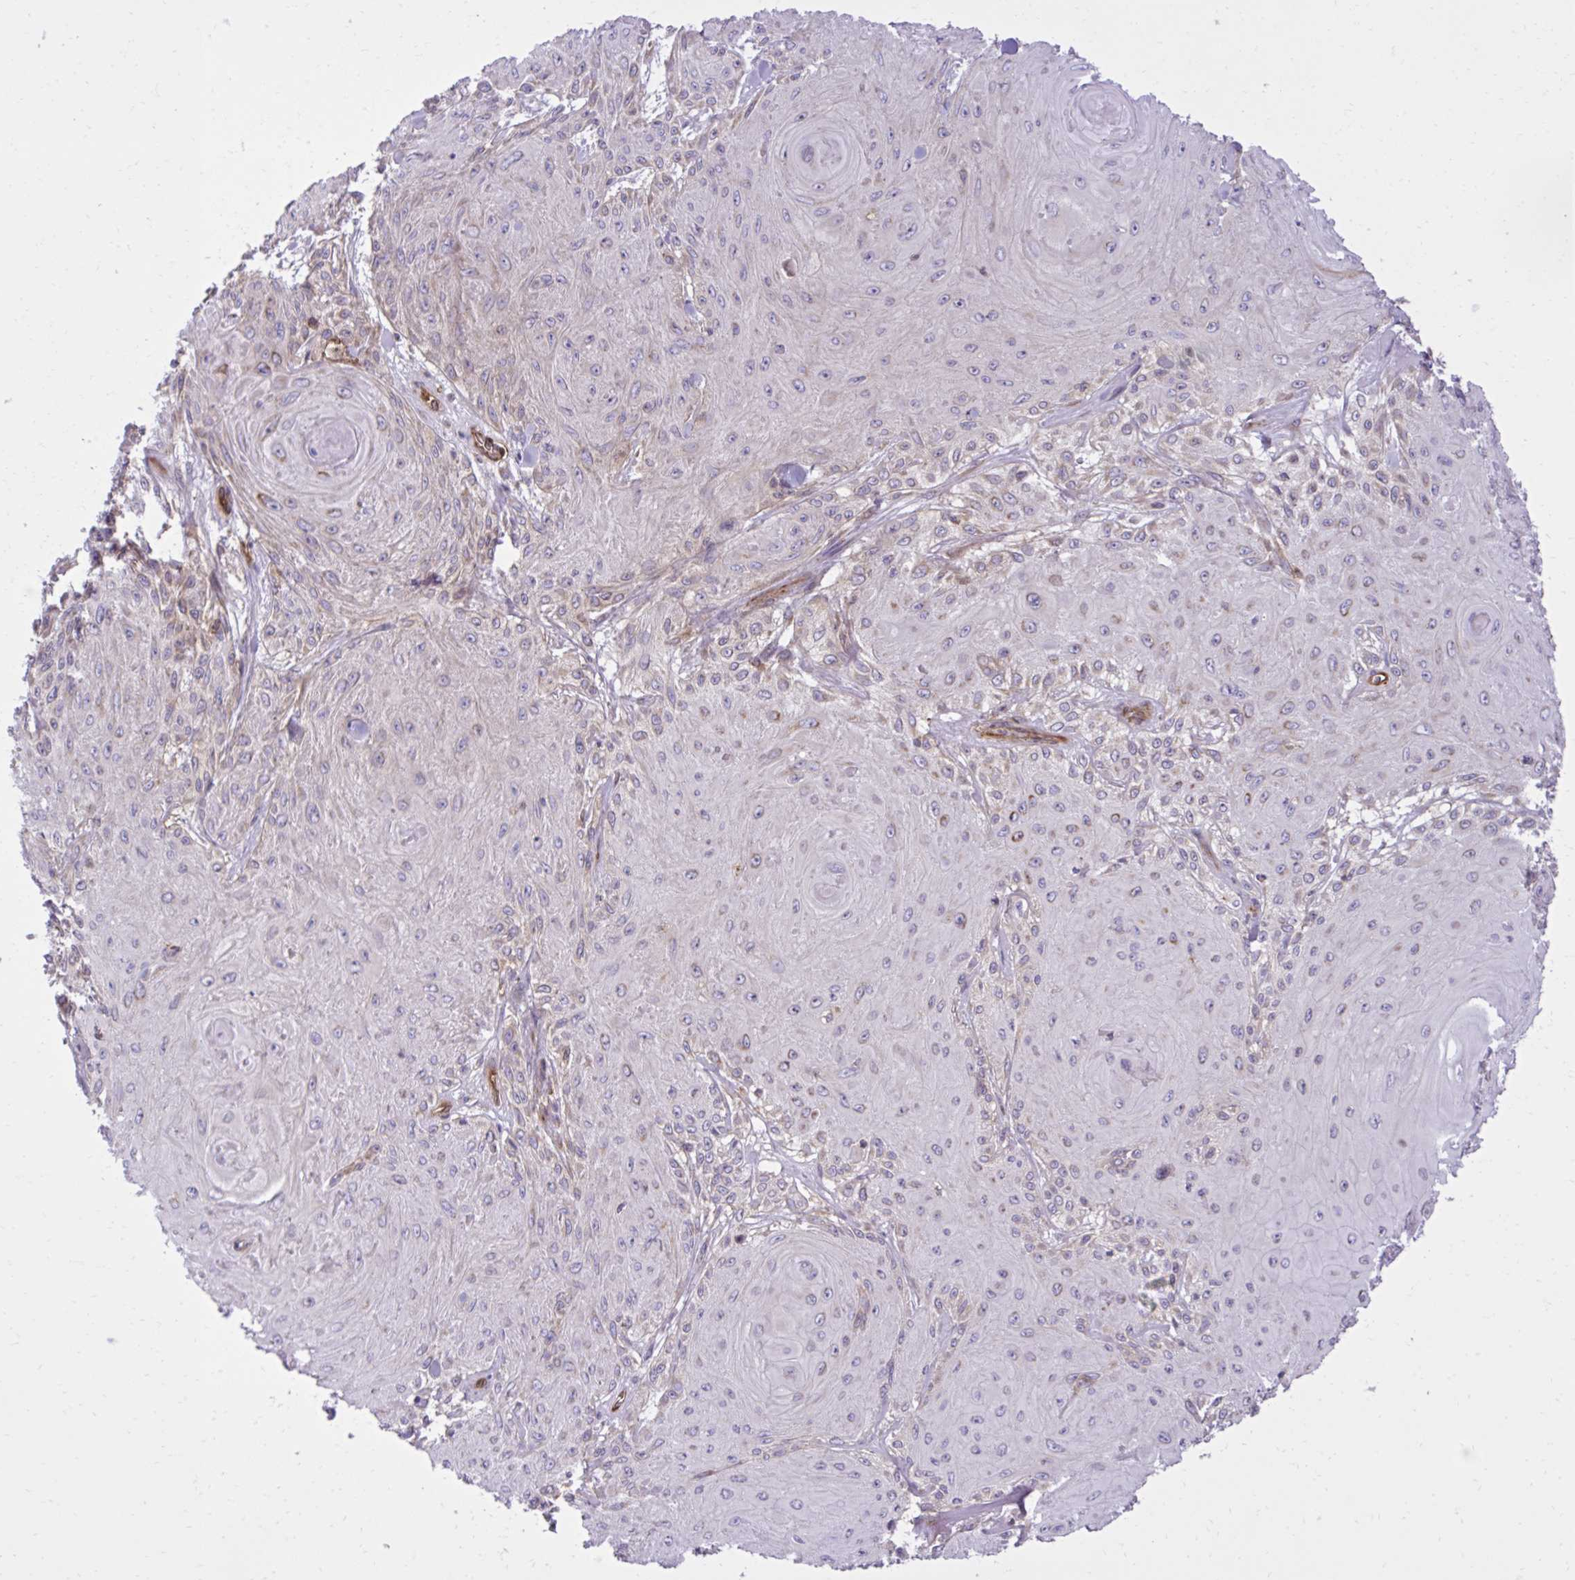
{"staining": {"intensity": "negative", "quantity": "none", "location": "none"}, "tissue": "skin cancer", "cell_type": "Tumor cells", "image_type": "cancer", "snomed": [{"axis": "morphology", "description": "Squamous cell carcinoma, NOS"}, {"axis": "topography", "description": "Skin"}], "caption": "The photomicrograph shows no significant staining in tumor cells of skin cancer.", "gene": "LIMS1", "patient": {"sex": "male", "age": 88}}